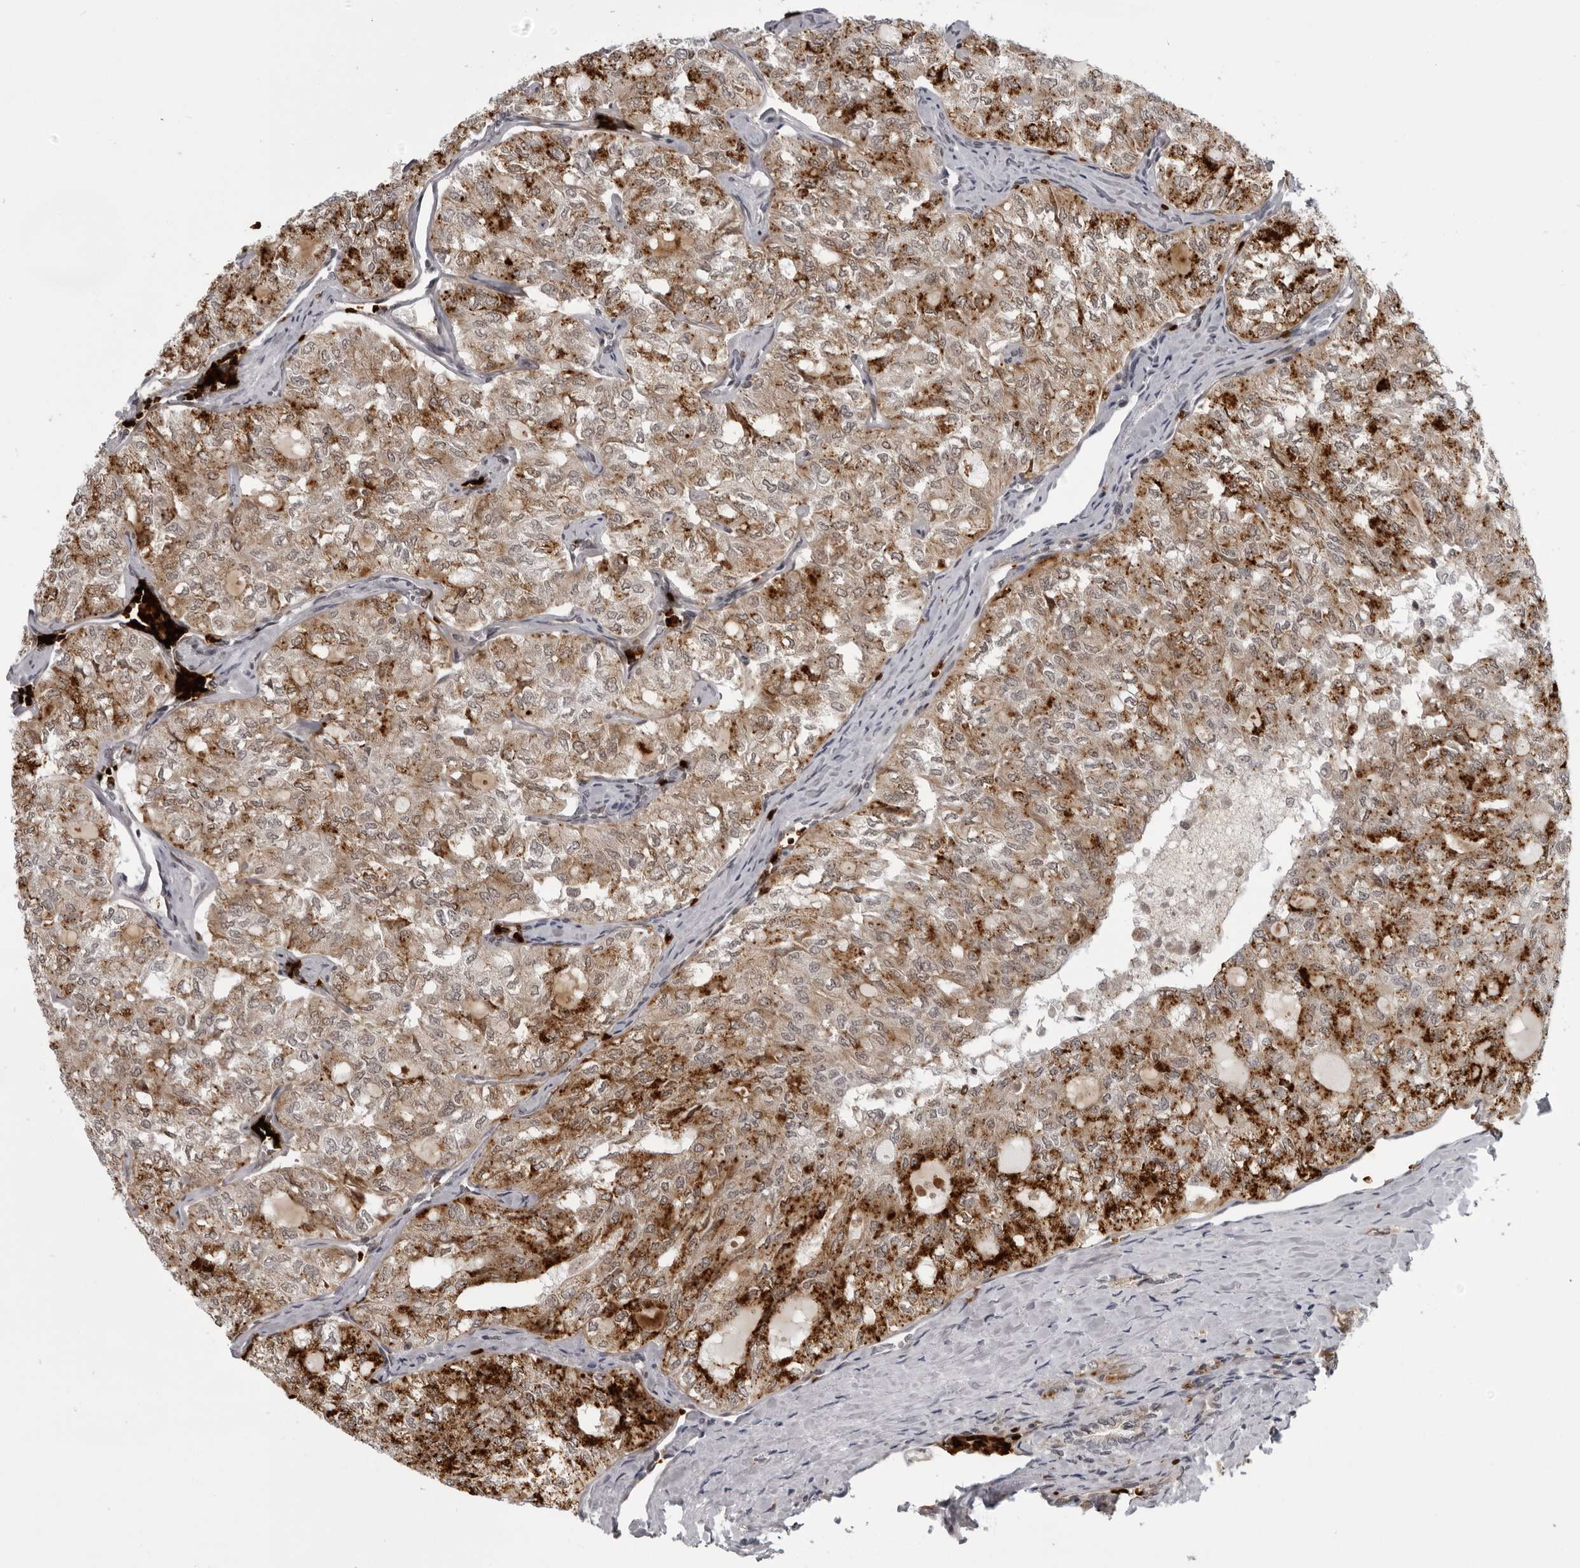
{"staining": {"intensity": "strong", "quantity": "25%-75%", "location": "cytoplasmic/membranous"}, "tissue": "thyroid cancer", "cell_type": "Tumor cells", "image_type": "cancer", "snomed": [{"axis": "morphology", "description": "Follicular adenoma carcinoma, NOS"}, {"axis": "topography", "description": "Thyroid gland"}], "caption": "IHC image of human thyroid cancer stained for a protein (brown), which exhibits high levels of strong cytoplasmic/membranous positivity in approximately 25%-75% of tumor cells.", "gene": "THOP1", "patient": {"sex": "male", "age": 75}}